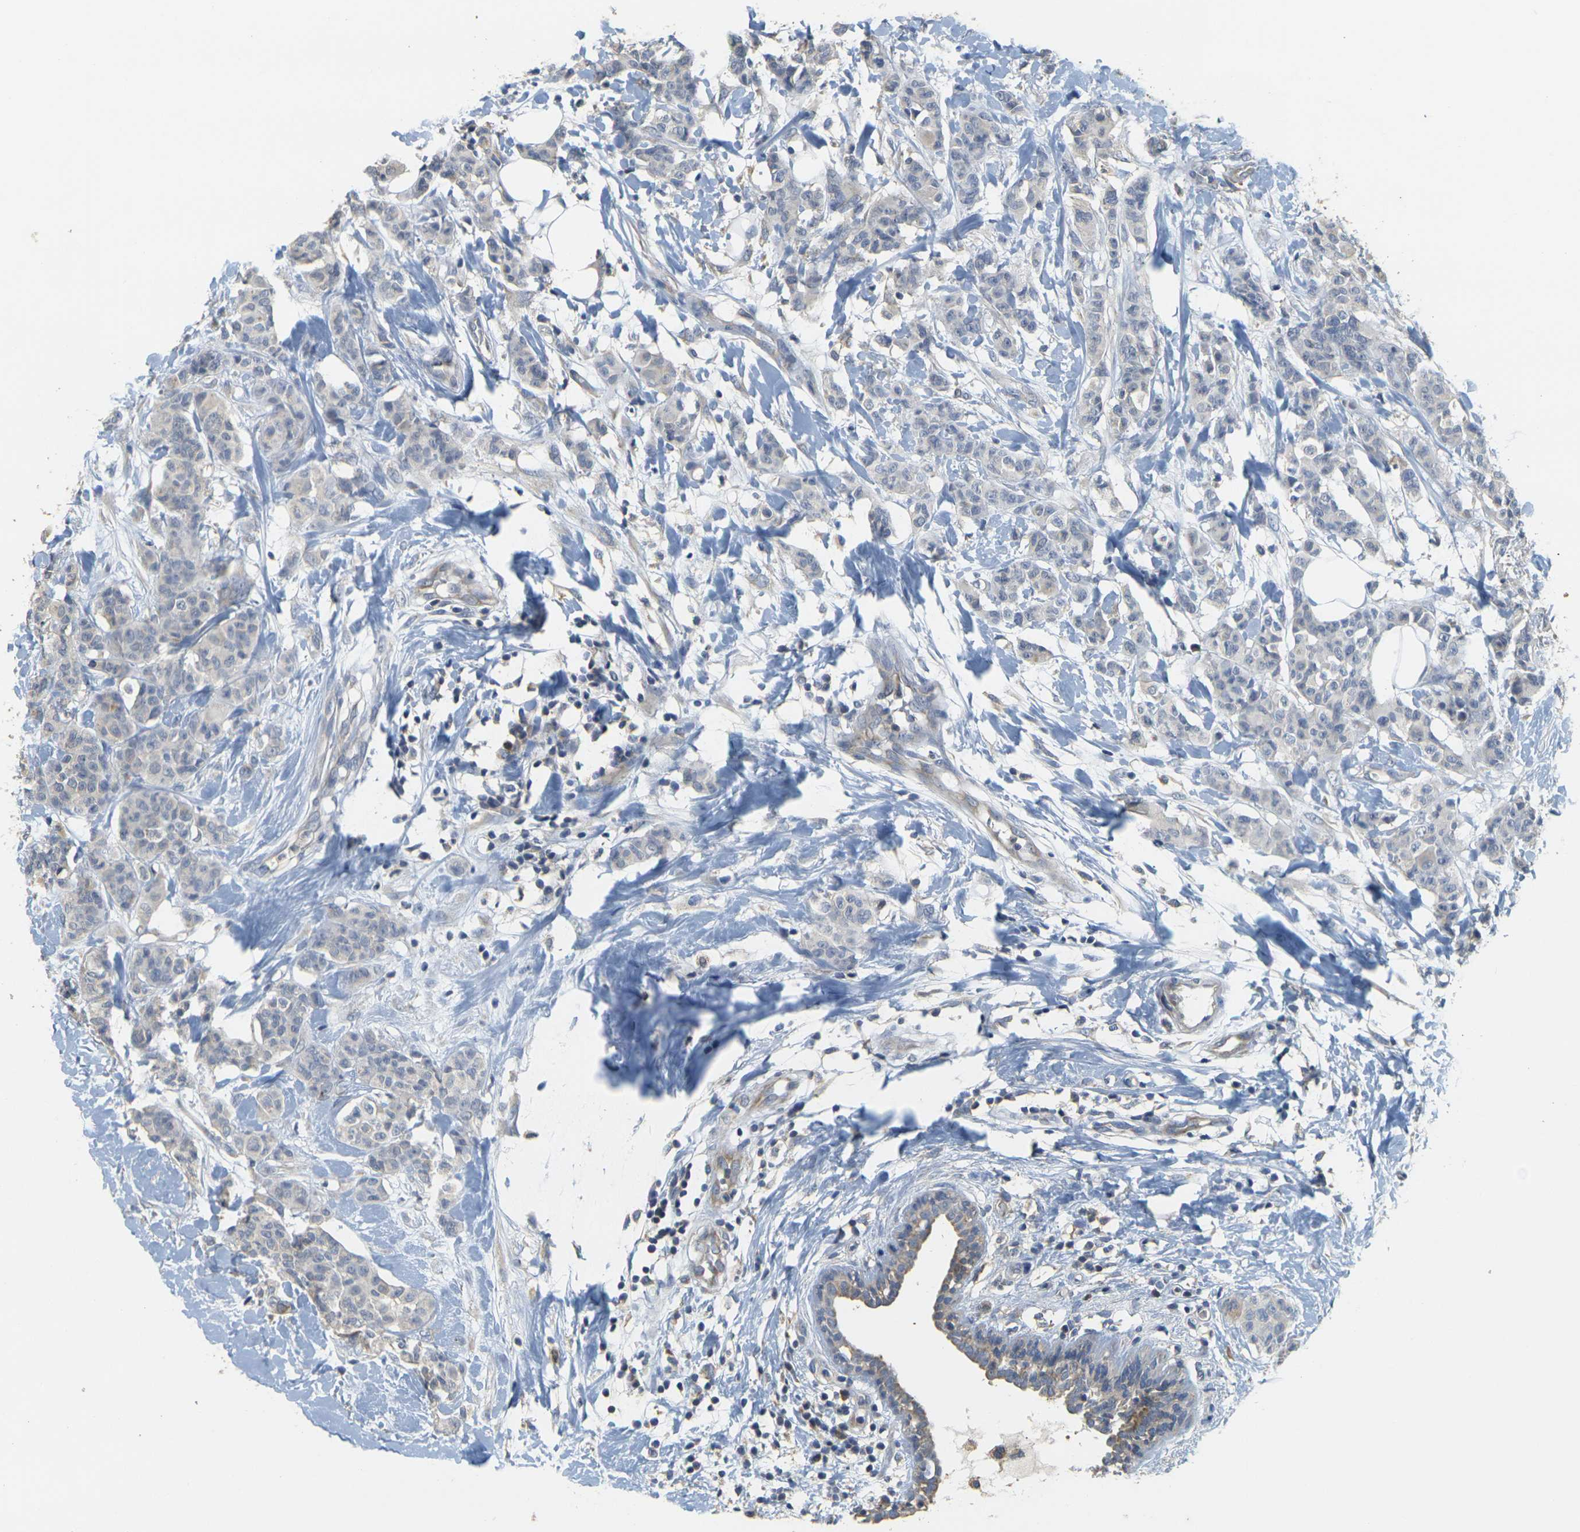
{"staining": {"intensity": "weak", "quantity": "<25%", "location": "cytoplasmic/membranous"}, "tissue": "breast cancer", "cell_type": "Tumor cells", "image_type": "cancer", "snomed": [{"axis": "morphology", "description": "Normal tissue, NOS"}, {"axis": "morphology", "description": "Duct carcinoma"}, {"axis": "topography", "description": "Breast"}], "caption": "The histopathology image exhibits no significant positivity in tumor cells of breast cancer (infiltrating ductal carcinoma).", "gene": "GDAP1", "patient": {"sex": "female", "age": 40}}